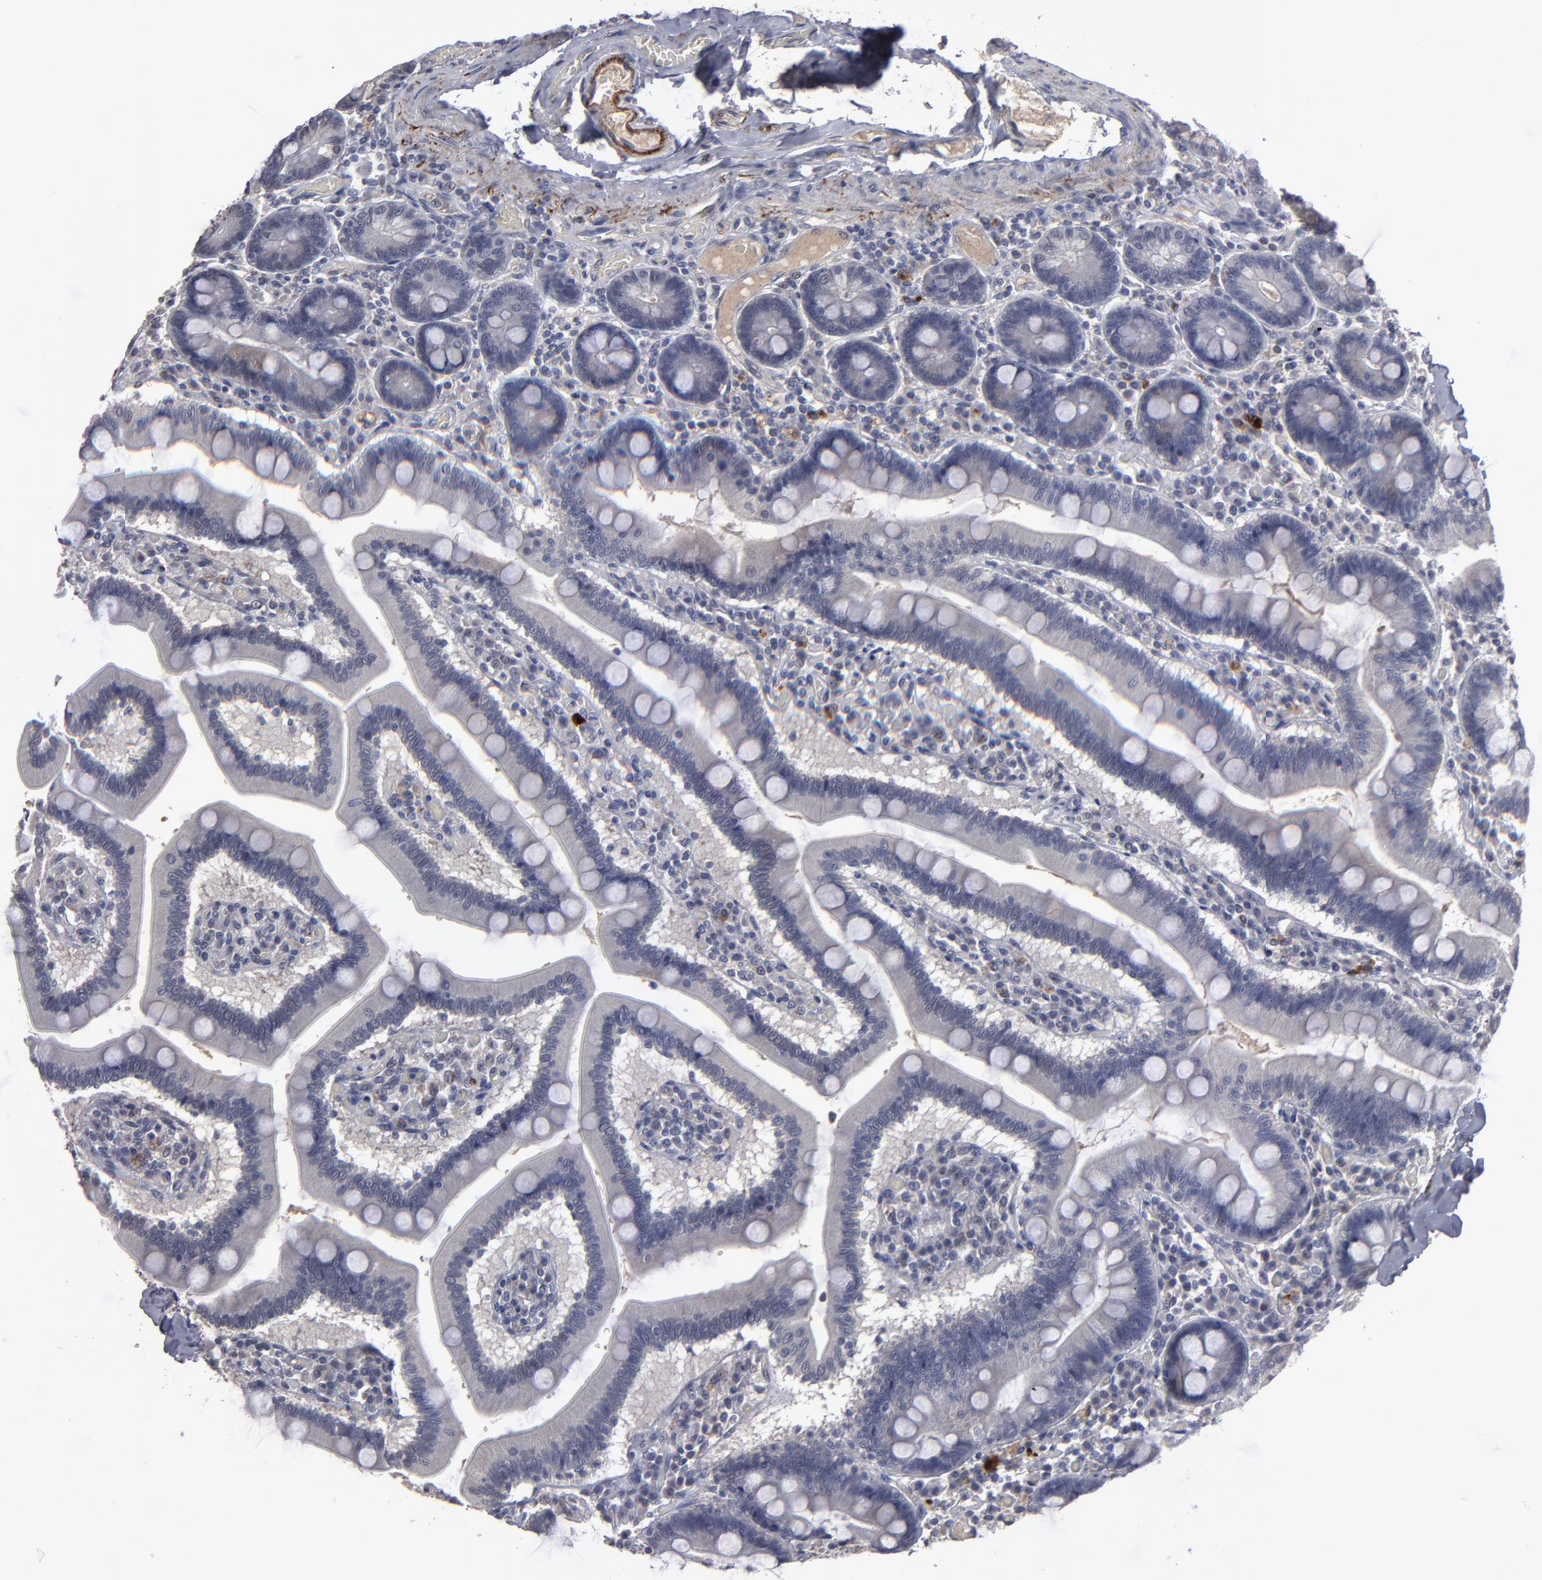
{"staining": {"intensity": "negative", "quantity": "none", "location": "none"}, "tissue": "duodenum", "cell_type": "Glandular cells", "image_type": "normal", "snomed": [{"axis": "morphology", "description": "Normal tissue, NOS"}, {"axis": "topography", "description": "Duodenum"}], "caption": "Immunohistochemistry histopathology image of benign duodenum stained for a protein (brown), which reveals no expression in glandular cells.", "gene": "GPM6B", "patient": {"sex": "male", "age": 66}}